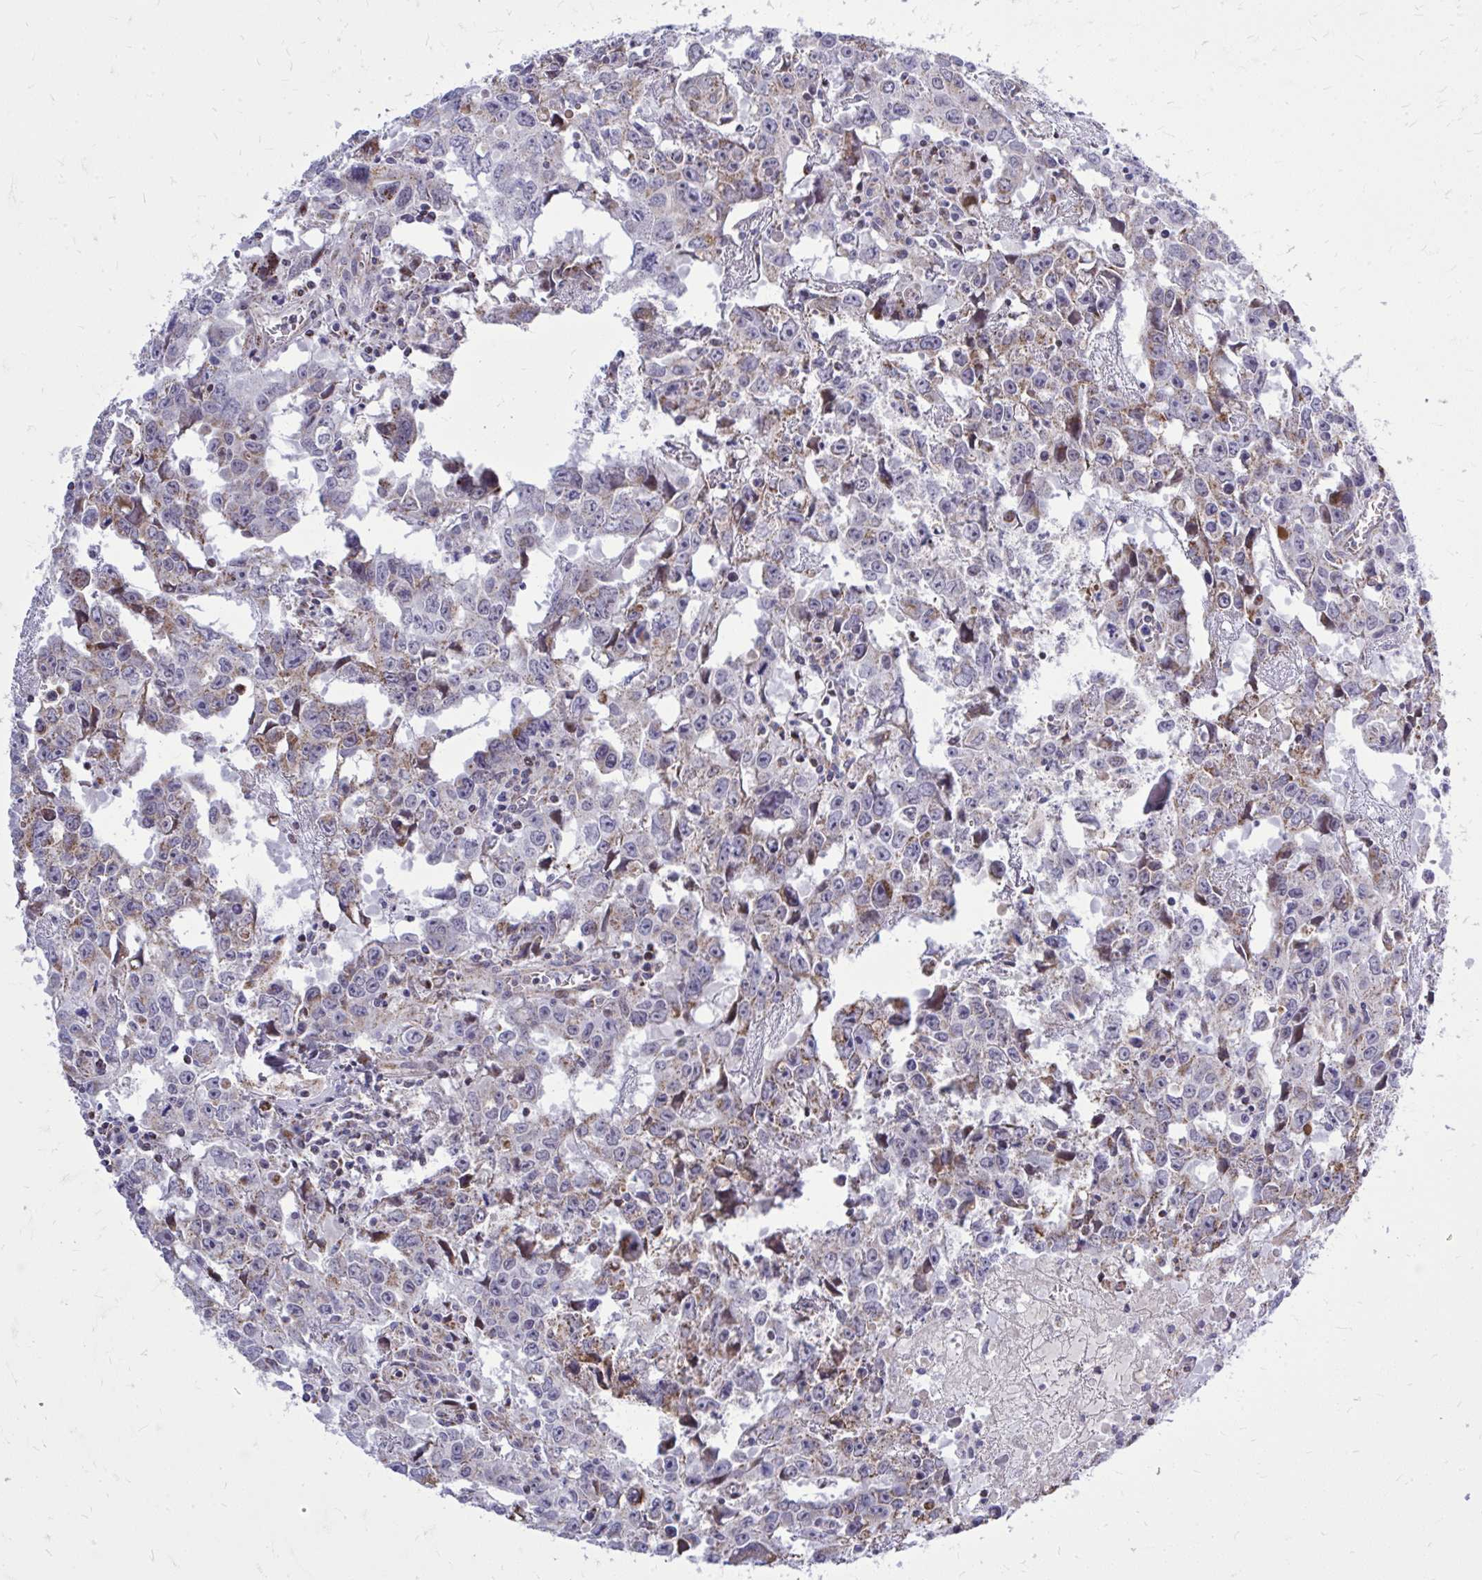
{"staining": {"intensity": "moderate", "quantity": "25%-75%", "location": "cytoplasmic/membranous"}, "tissue": "testis cancer", "cell_type": "Tumor cells", "image_type": "cancer", "snomed": [{"axis": "morphology", "description": "Carcinoma, Embryonal, NOS"}, {"axis": "topography", "description": "Testis"}], "caption": "The histopathology image exhibits a brown stain indicating the presence of a protein in the cytoplasmic/membranous of tumor cells in testis cancer.", "gene": "ZNF362", "patient": {"sex": "male", "age": 22}}